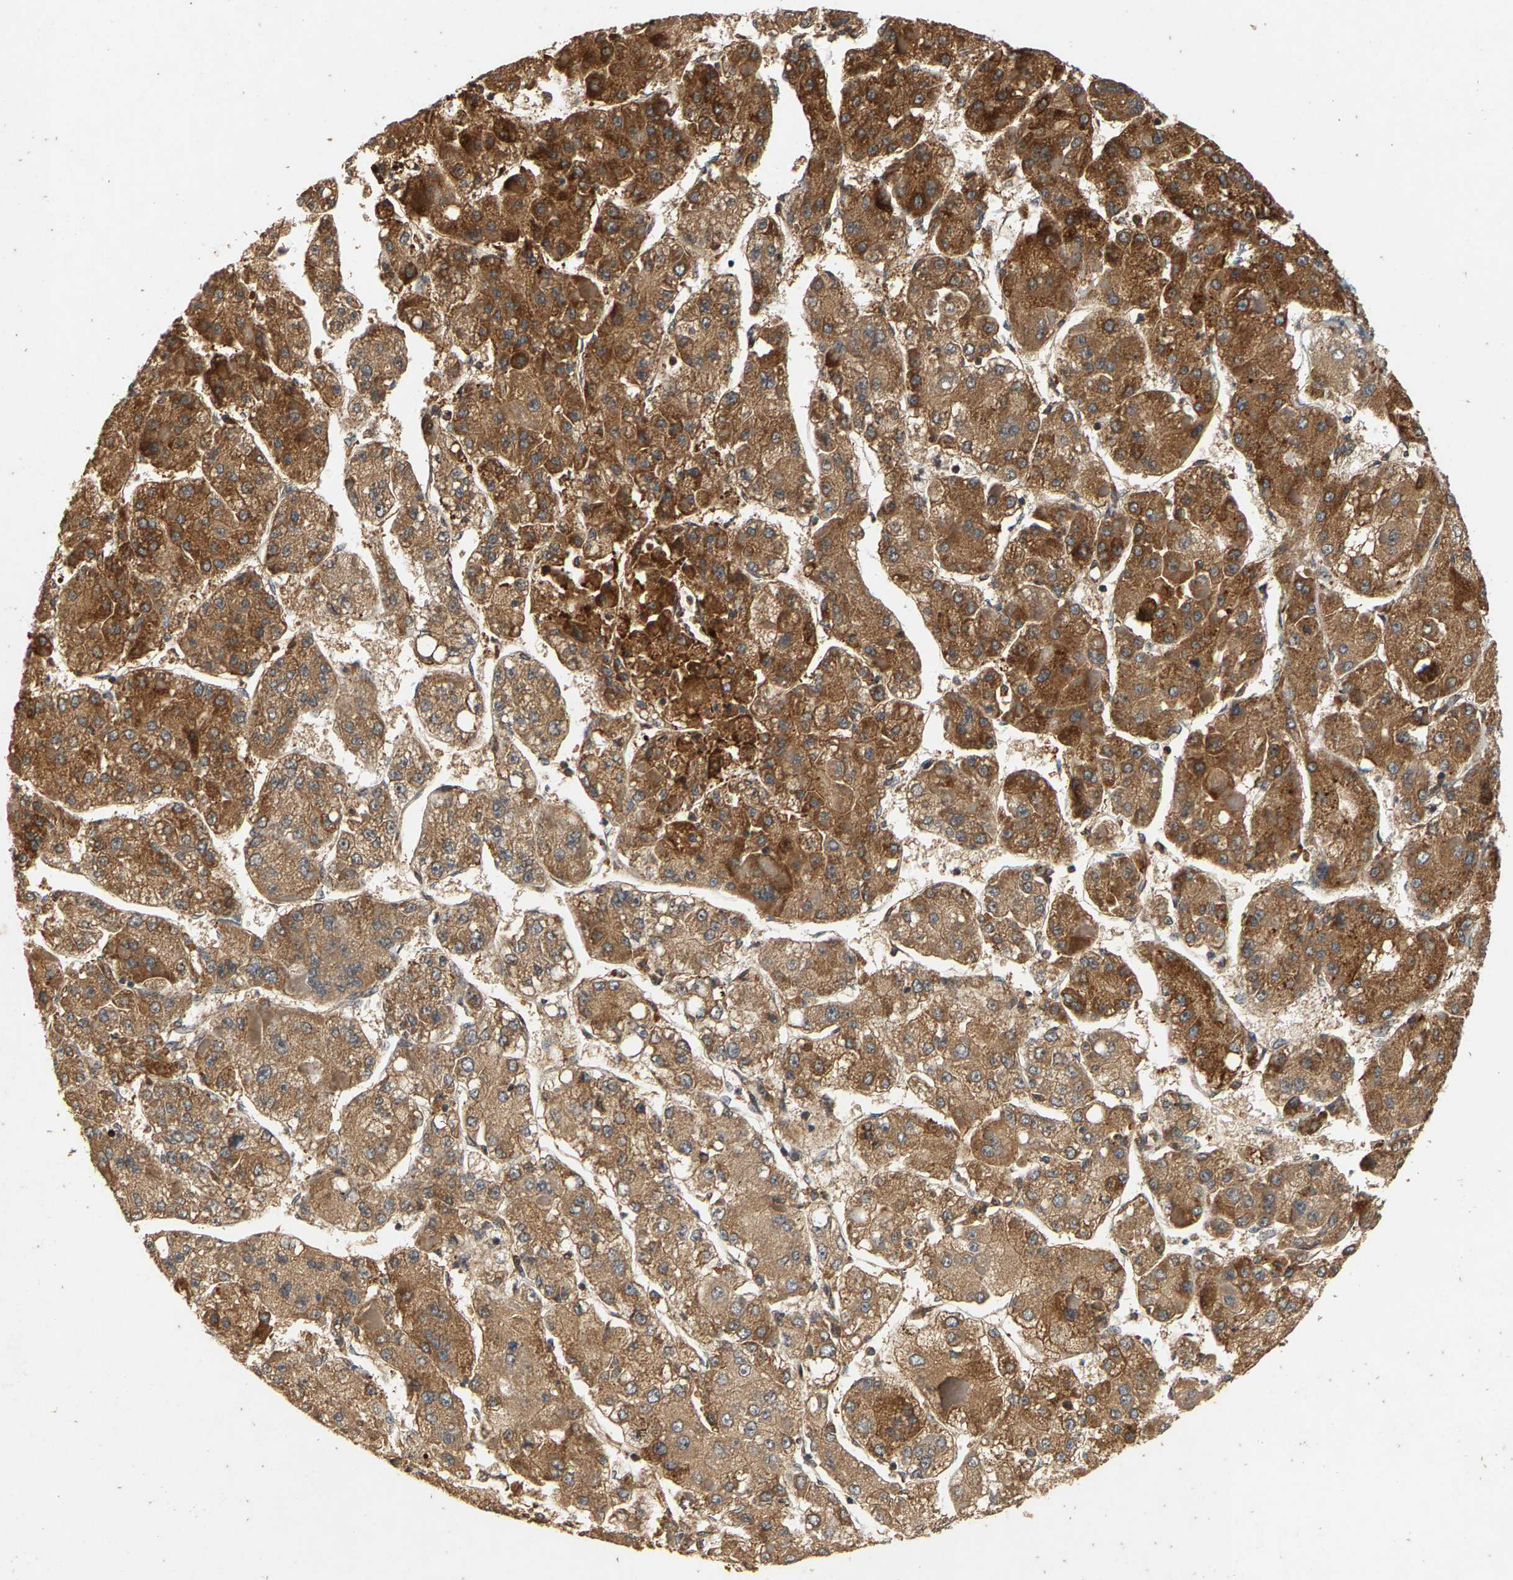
{"staining": {"intensity": "moderate", "quantity": ">75%", "location": "cytoplasmic/membranous"}, "tissue": "liver cancer", "cell_type": "Tumor cells", "image_type": "cancer", "snomed": [{"axis": "morphology", "description": "Carcinoma, Hepatocellular, NOS"}, {"axis": "topography", "description": "Liver"}], "caption": "Immunohistochemical staining of human hepatocellular carcinoma (liver) shows medium levels of moderate cytoplasmic/membranous staining in approximately >75% of tumor cells. (Brightfield microscopy of DAB IHC at high magnification).", "gene": "CIDEC", "patient": {"sex": "female", "age": 73}}